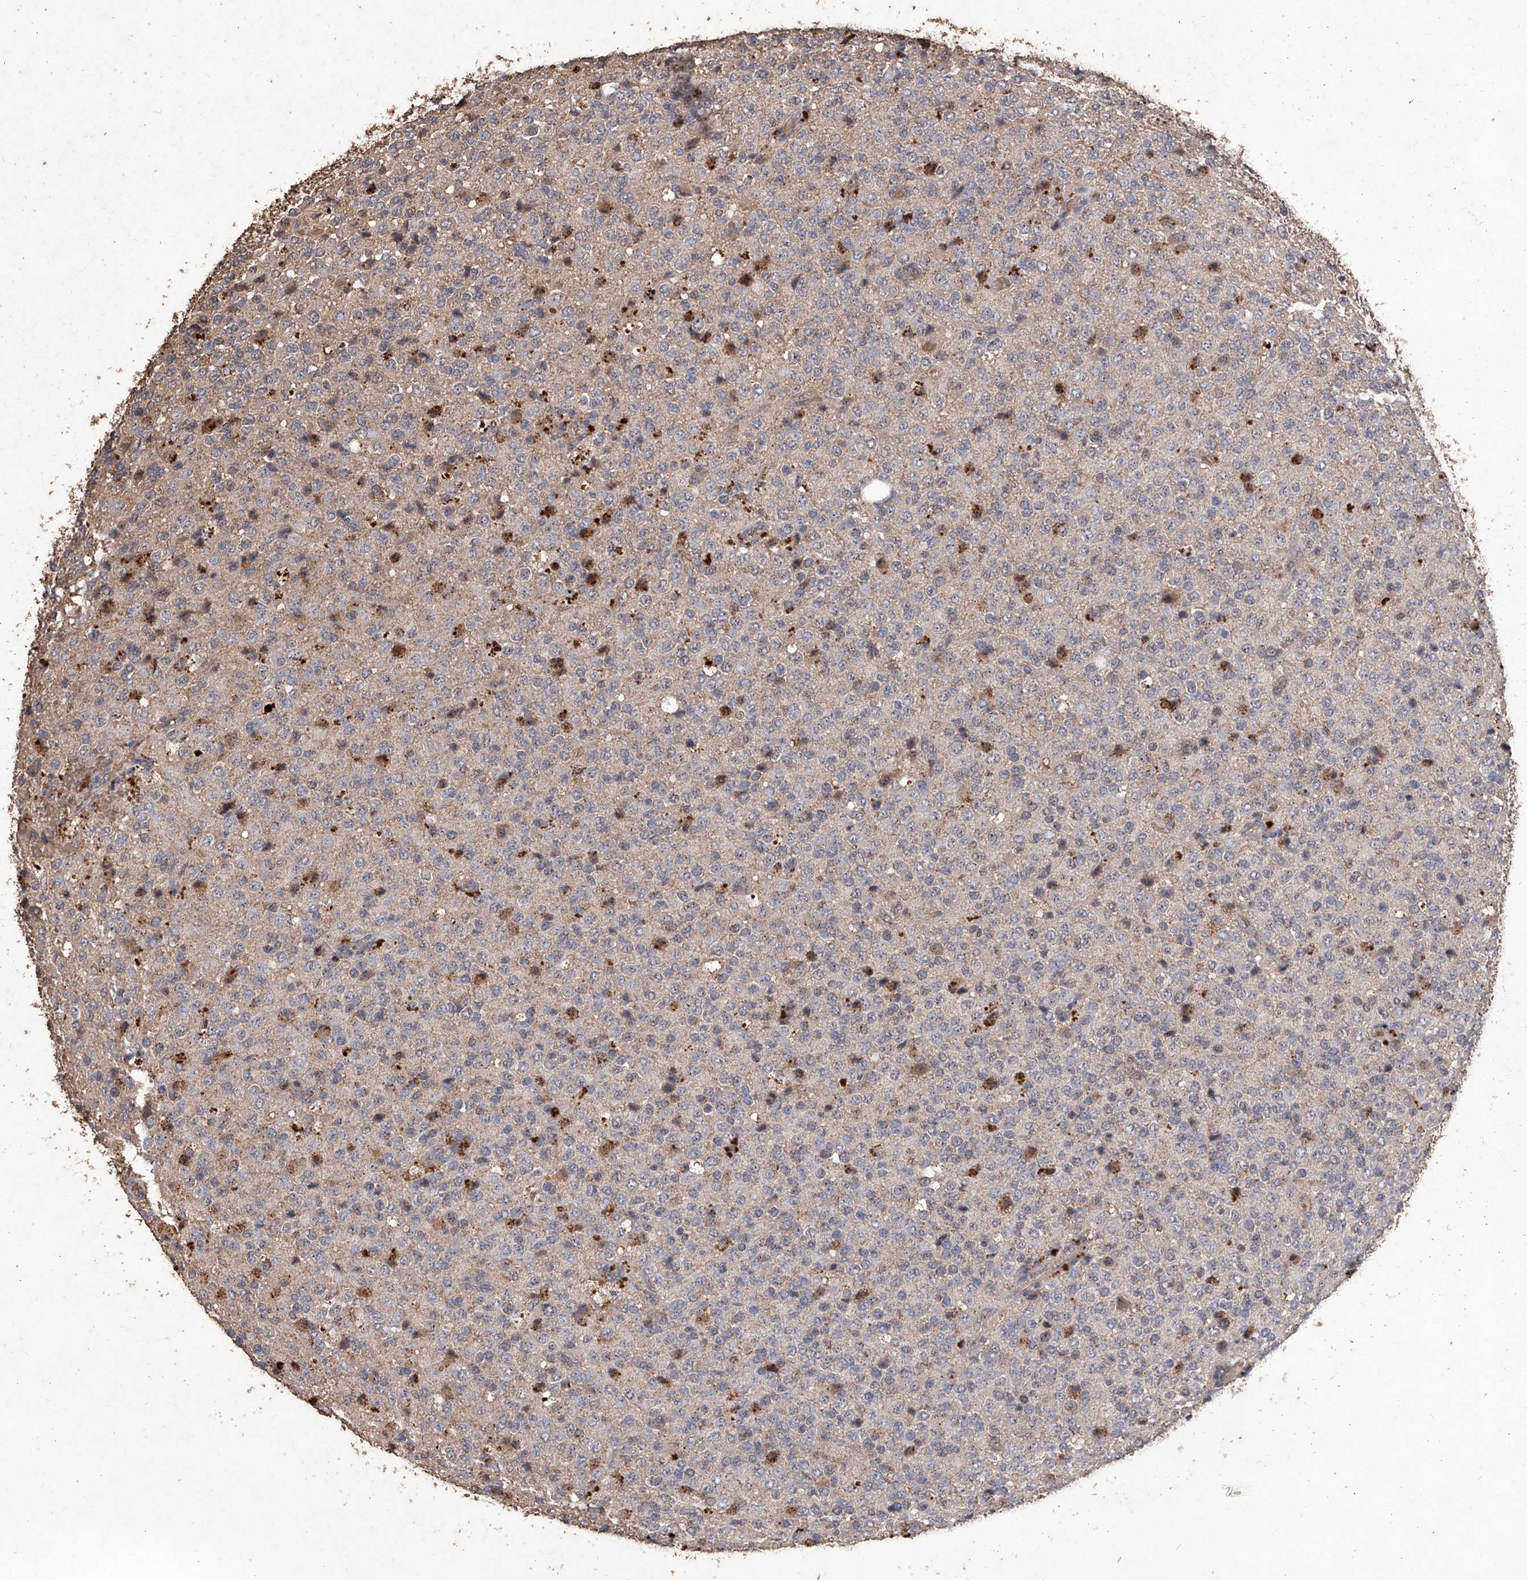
{"staining": {"intensity": "negative", "quantity": "none", "location": "none"}, "tissue": "glioma", "cell_type": "Tumor cells", "image_type": "cancer", "snomed": [{"axis": "morphology", "description": "Glioma, malignant, High grade"}, {"axis": "topography", "description": "pancreas cauda"}], "caption": "This is a photomicrograph of IHC staining of malignant high-grade glioma, which shows no expression in tumor cells. (Brightfield microscopy of DAB IHC at high magnification).", "gene": "EML1", "patient": {"sex": "male", "age": 60}}